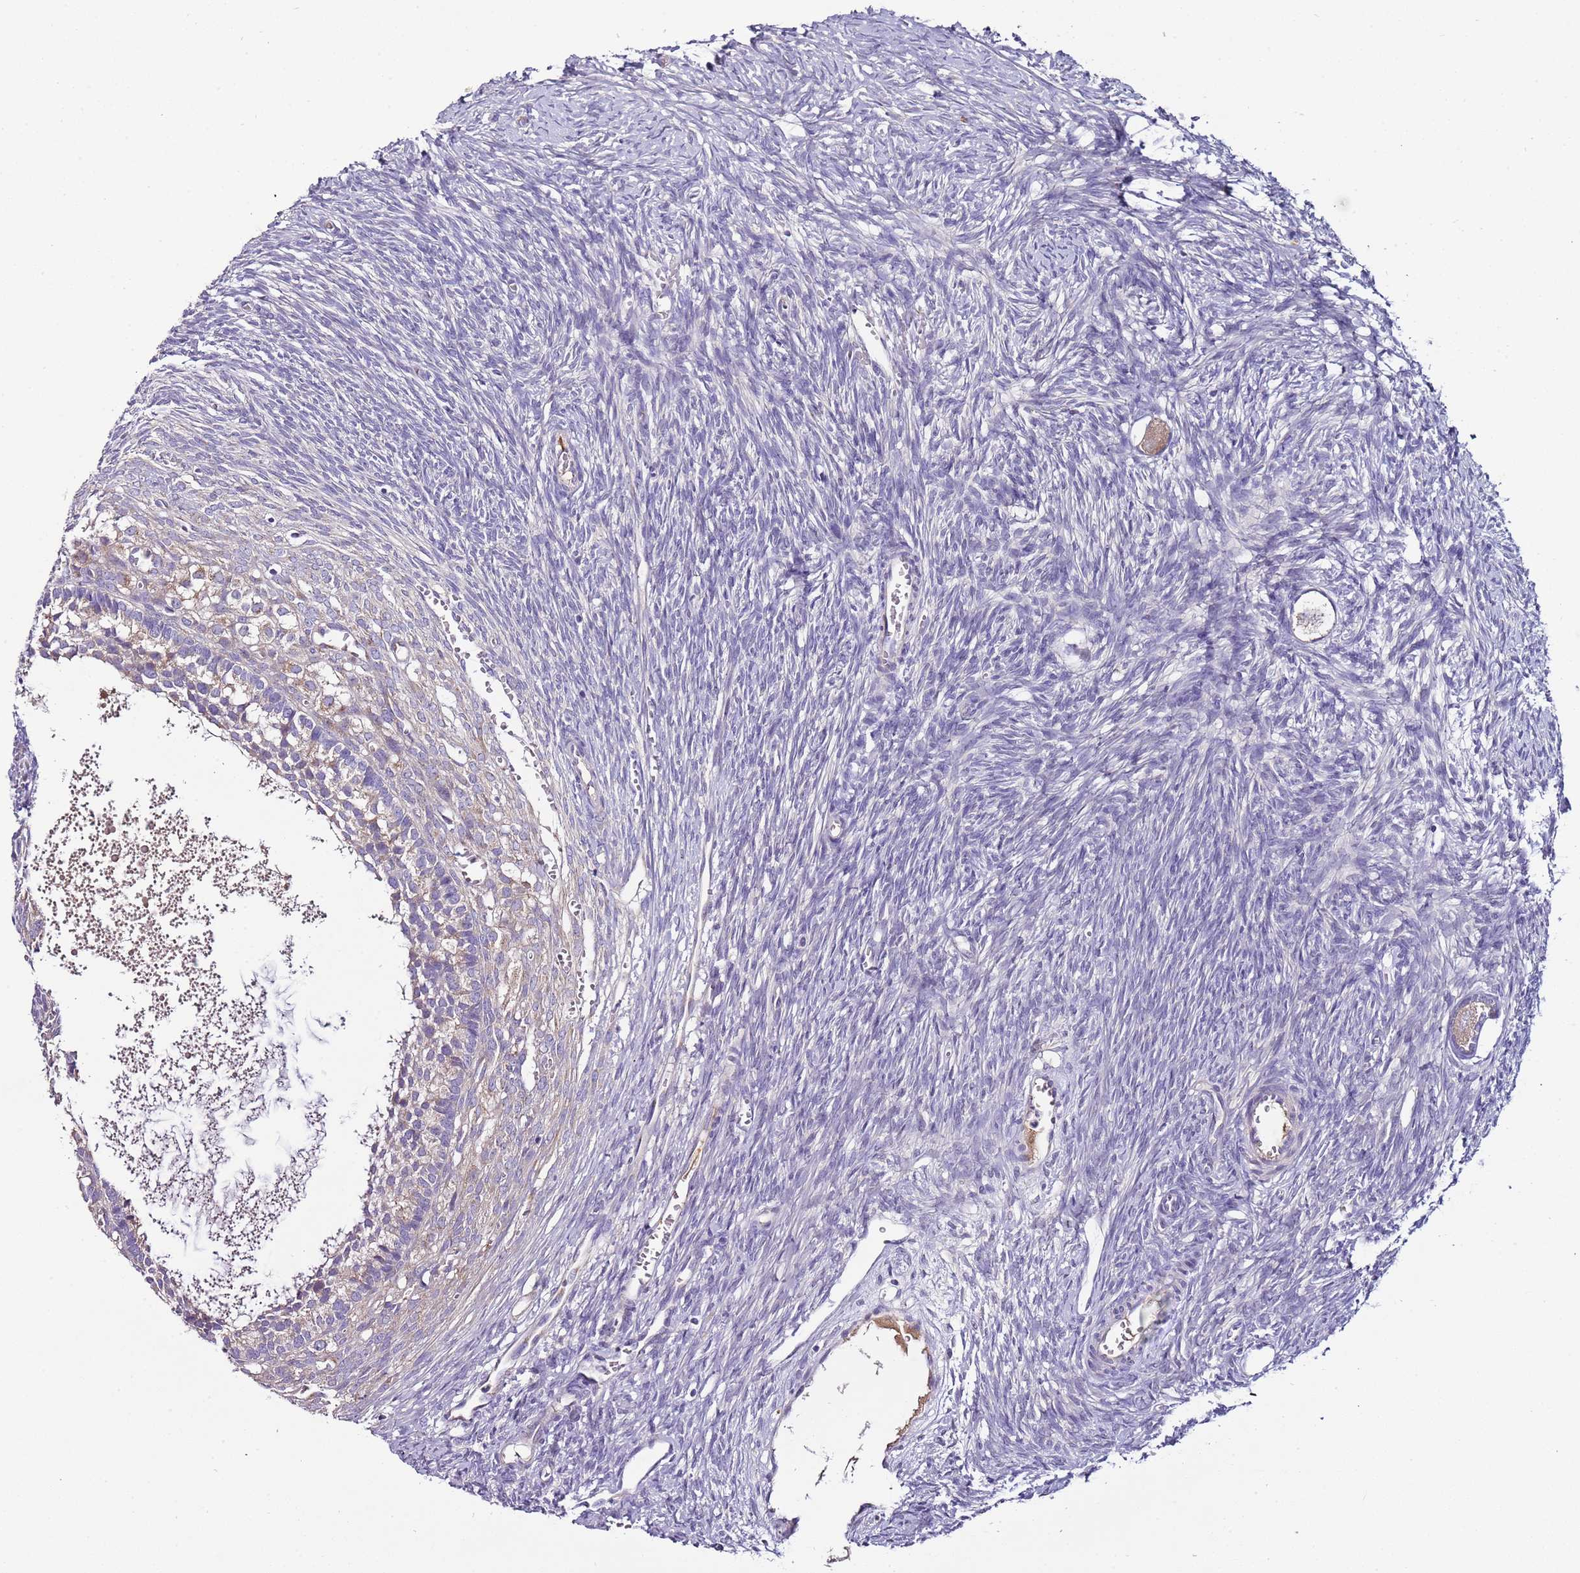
{"staining": {"intensity": "weak", "quantity": ">75%", "location": "cytoplasmic/membranous"}, "tissue": "ovary", "cell_type": "Follicle cells", "image_type": "normal", "snomed": [{"axis": "morphology", "description": "Normal tissue, NOS"}, {"axis": "morphology", "description": "Developmental malformation"}, {"axis": "topography", "description": "Ovary"}], "caption": "Brown immunohistochemical staining in benign ovary demonstrates weak cytoplasmic/membranous staining in approximately >75% of follicle cells. (DAB IHC with brightfield microscopy, high magnification).", "gene": "FAM20A", "patient": {"sex": "female", "age": 39}}